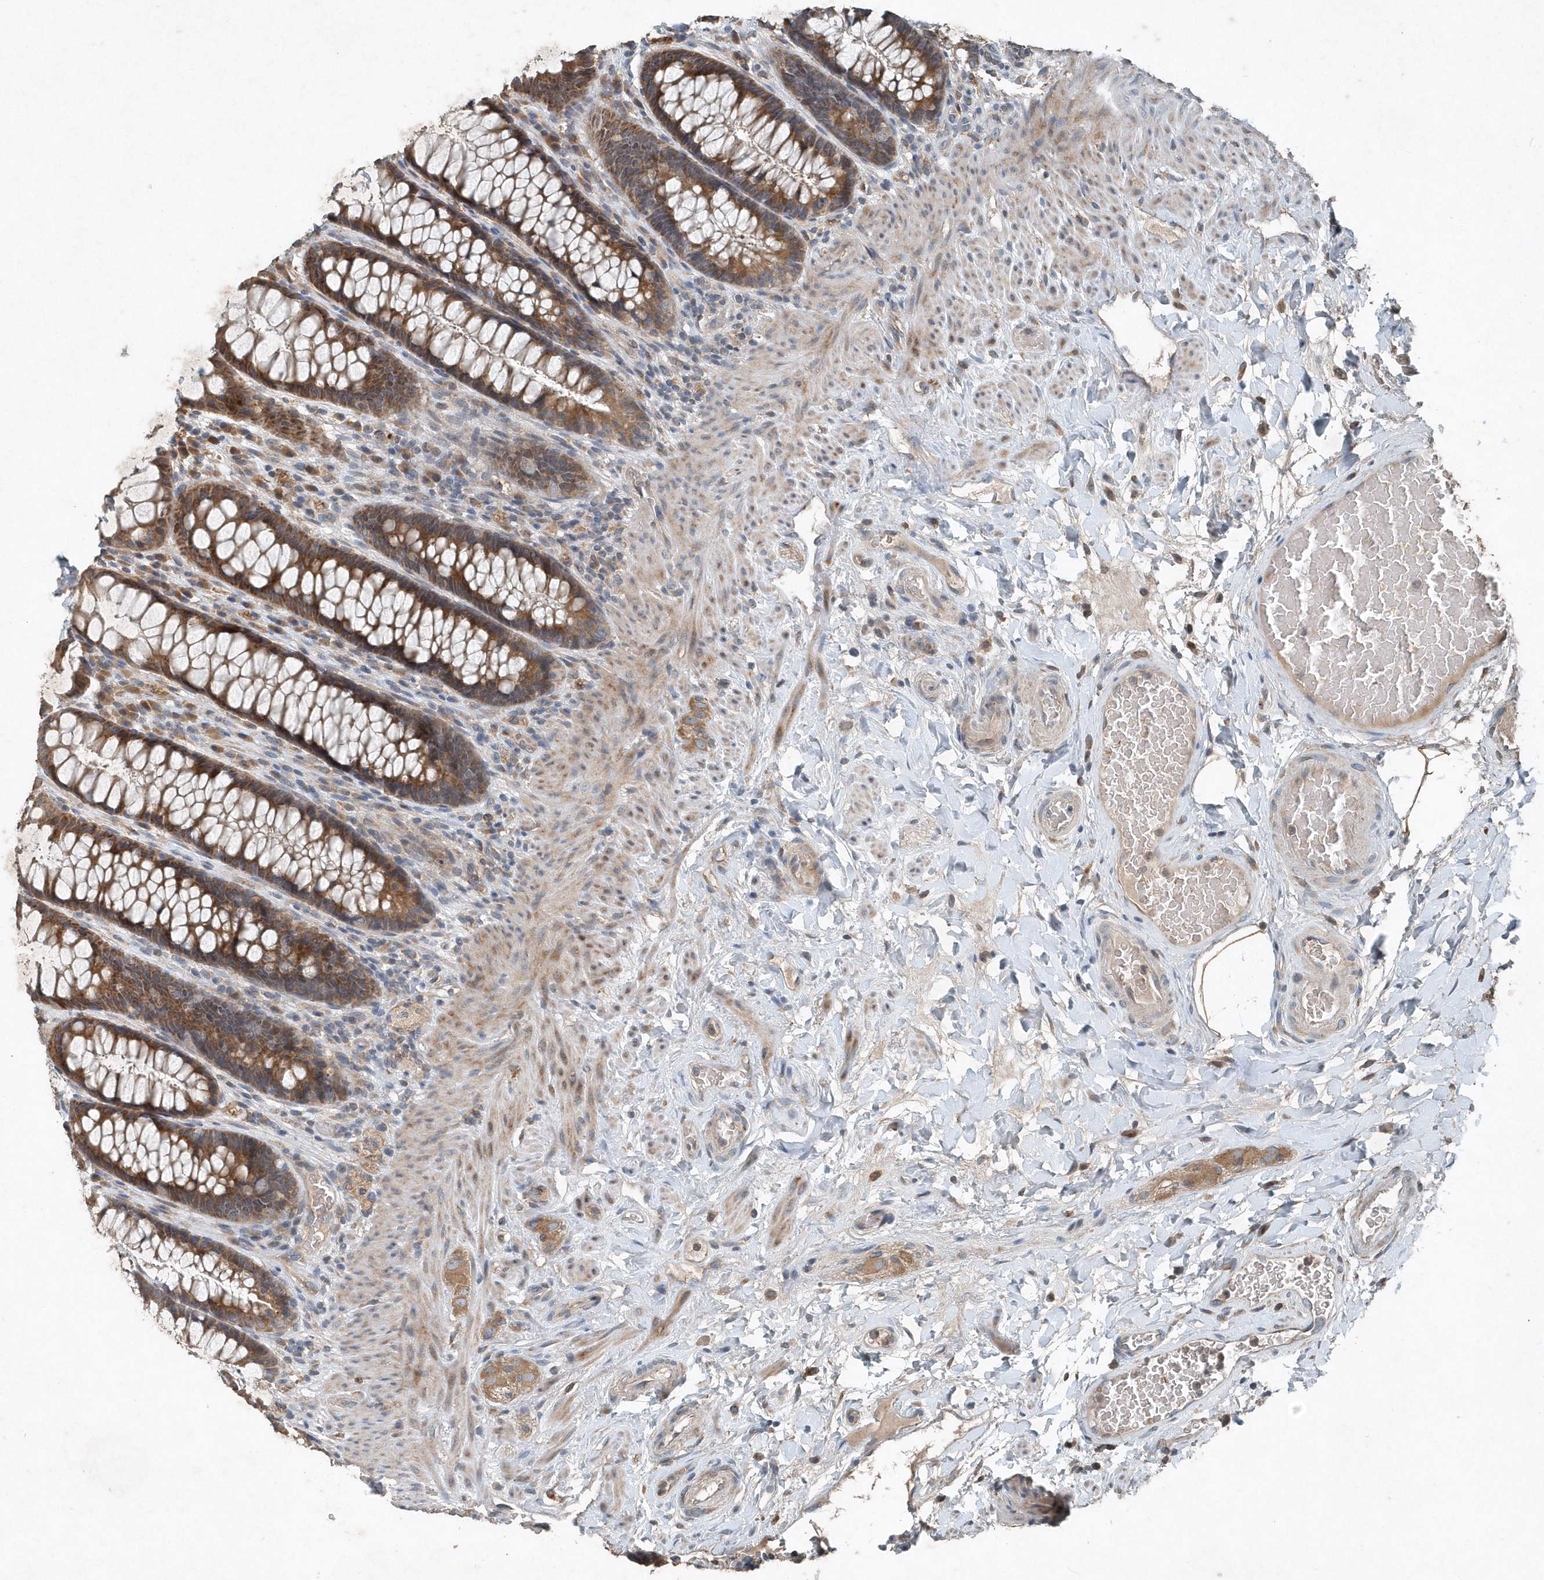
{"staining": {"intensity": "moderate", "quantity": ">75%", "location": "cytoplasmic/membranous"}, "tissue": "rectum", "cell_type": "Glandular cells", "image_type": "normal", "snomed": [{"axis": "morphology", "description": "Normal tissue, NOS"}, {"axis": "topography", "description": "Rectum"}], "caption": "IHC histopathology image of unremarkable rectum: human rectum stained using immunohistochemistry demonstrates medium levels of moderate protein expression localized specifically in the cytoplasmic/membranous of glandular cells, appearing as a cytoplasmic/membranous brown color.", "gene": "SCFD2", "patient": {"sex": "female", "age": 46}}